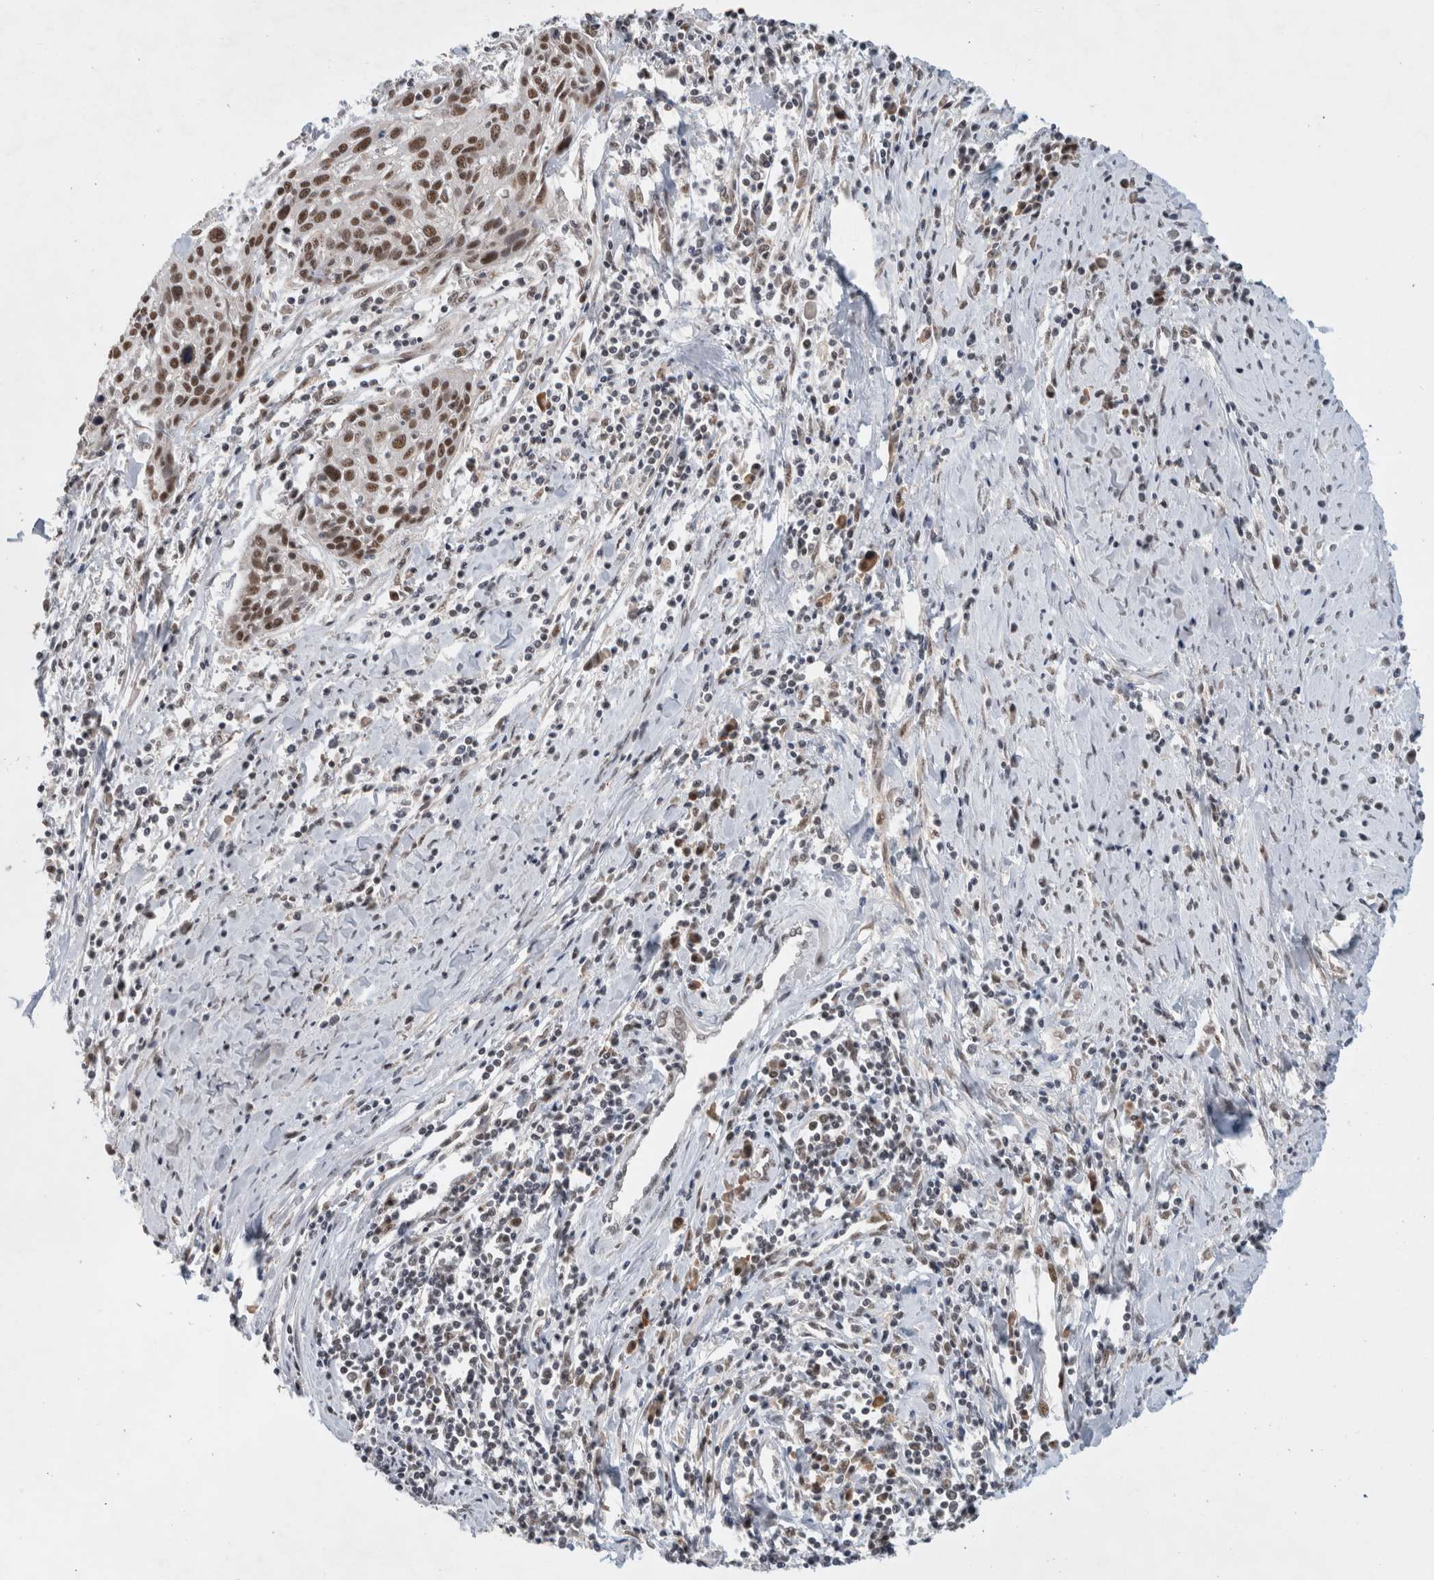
{"staining": {"intensity": "moderate", "quantity": ">75%", "location": "nuclear"}, "tissue": "cervical cancer", "cell_type": "Tumor cells", "image_type": "cancer", "snomed": [{"axis": "morphology", "description": "Squamous cell carcinoma, NOS"}, {"axis": "topography", "description": "Cervix"}], "caption": "Tumor cells demonstrate medium levels of moderate nuclear expression in about >75% of cells in human cervical cancer.", "gene": "NCAPG2", "patient": {"sex": "female", "age": 51}}